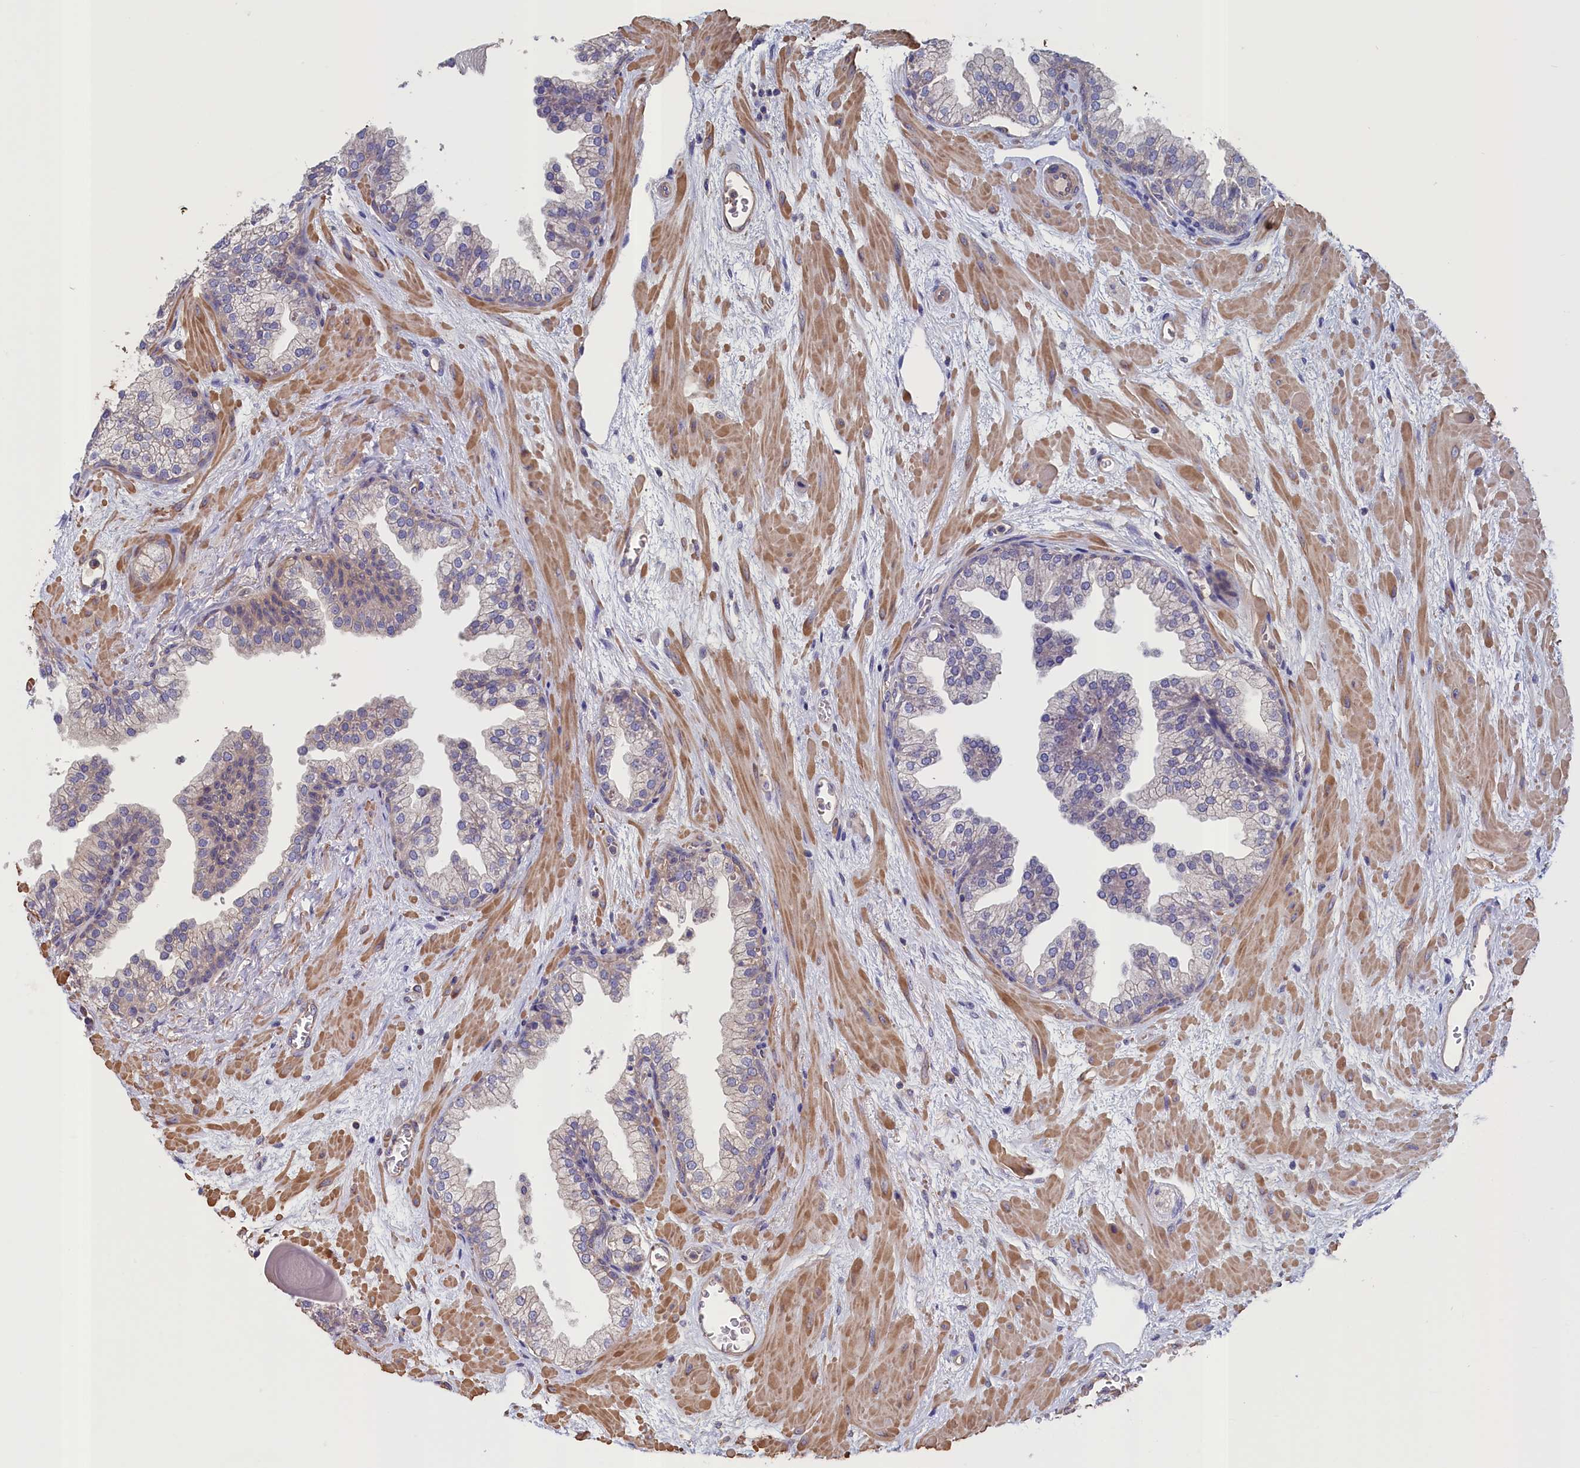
{"staining": {"intensity": "negative", "quantity": "none", "location": "none"}, "tissue": "prostate", "cell_type": "Glandular cells", "image_type": "normal", "snomed": [{"axis": "morphology", "description": "Normal tissue, NOS"}, {"axis": "topography", "description": "Prostate"}], "caption": "Protein analysis of normal prostate shows no significant expression in glandular cells.", "gene": "ANKRD2", "patient": {"sex": "male", "age": 48}}